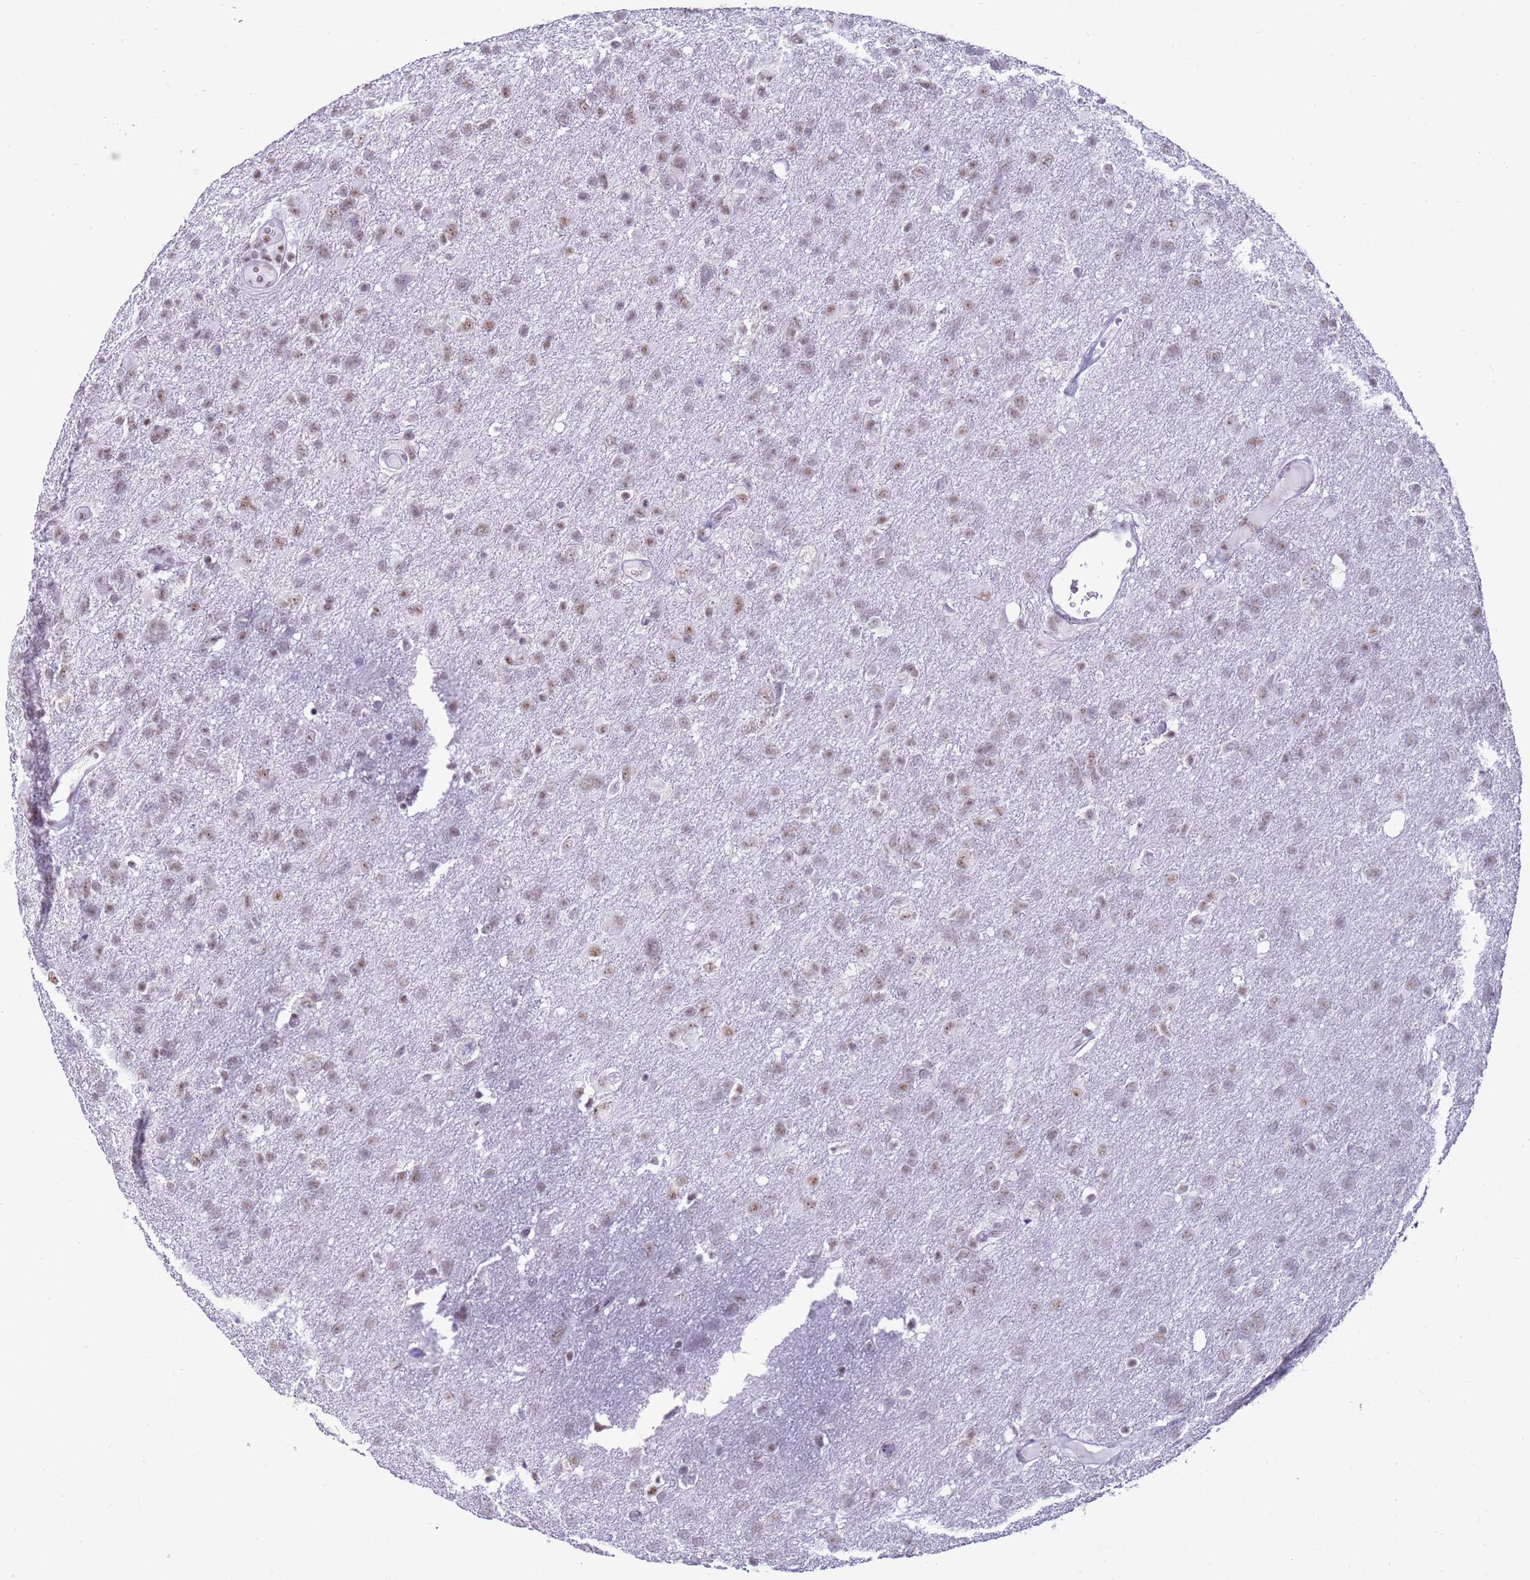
{"staining": {"intensity": "weak", "quantity": ">75%", "location": "nuclear"}, "tissue": "glioma", "cell_type": "Tumor cells", "image_type": "cancer", "snomed": [{"axis": "morphology", "description": "Glioma, malignant, High grade"}, {"axis": "topography", "description": "Brain"}], "caption": "High-power microscopy captured an immunohistochemistry micrograph of malignant glioma (high-grade), revealing weak nuclear expression in approximately >75% of tumor cells.", "gene": "DHX15", "patient": {"sex": "male", "age": 61}}